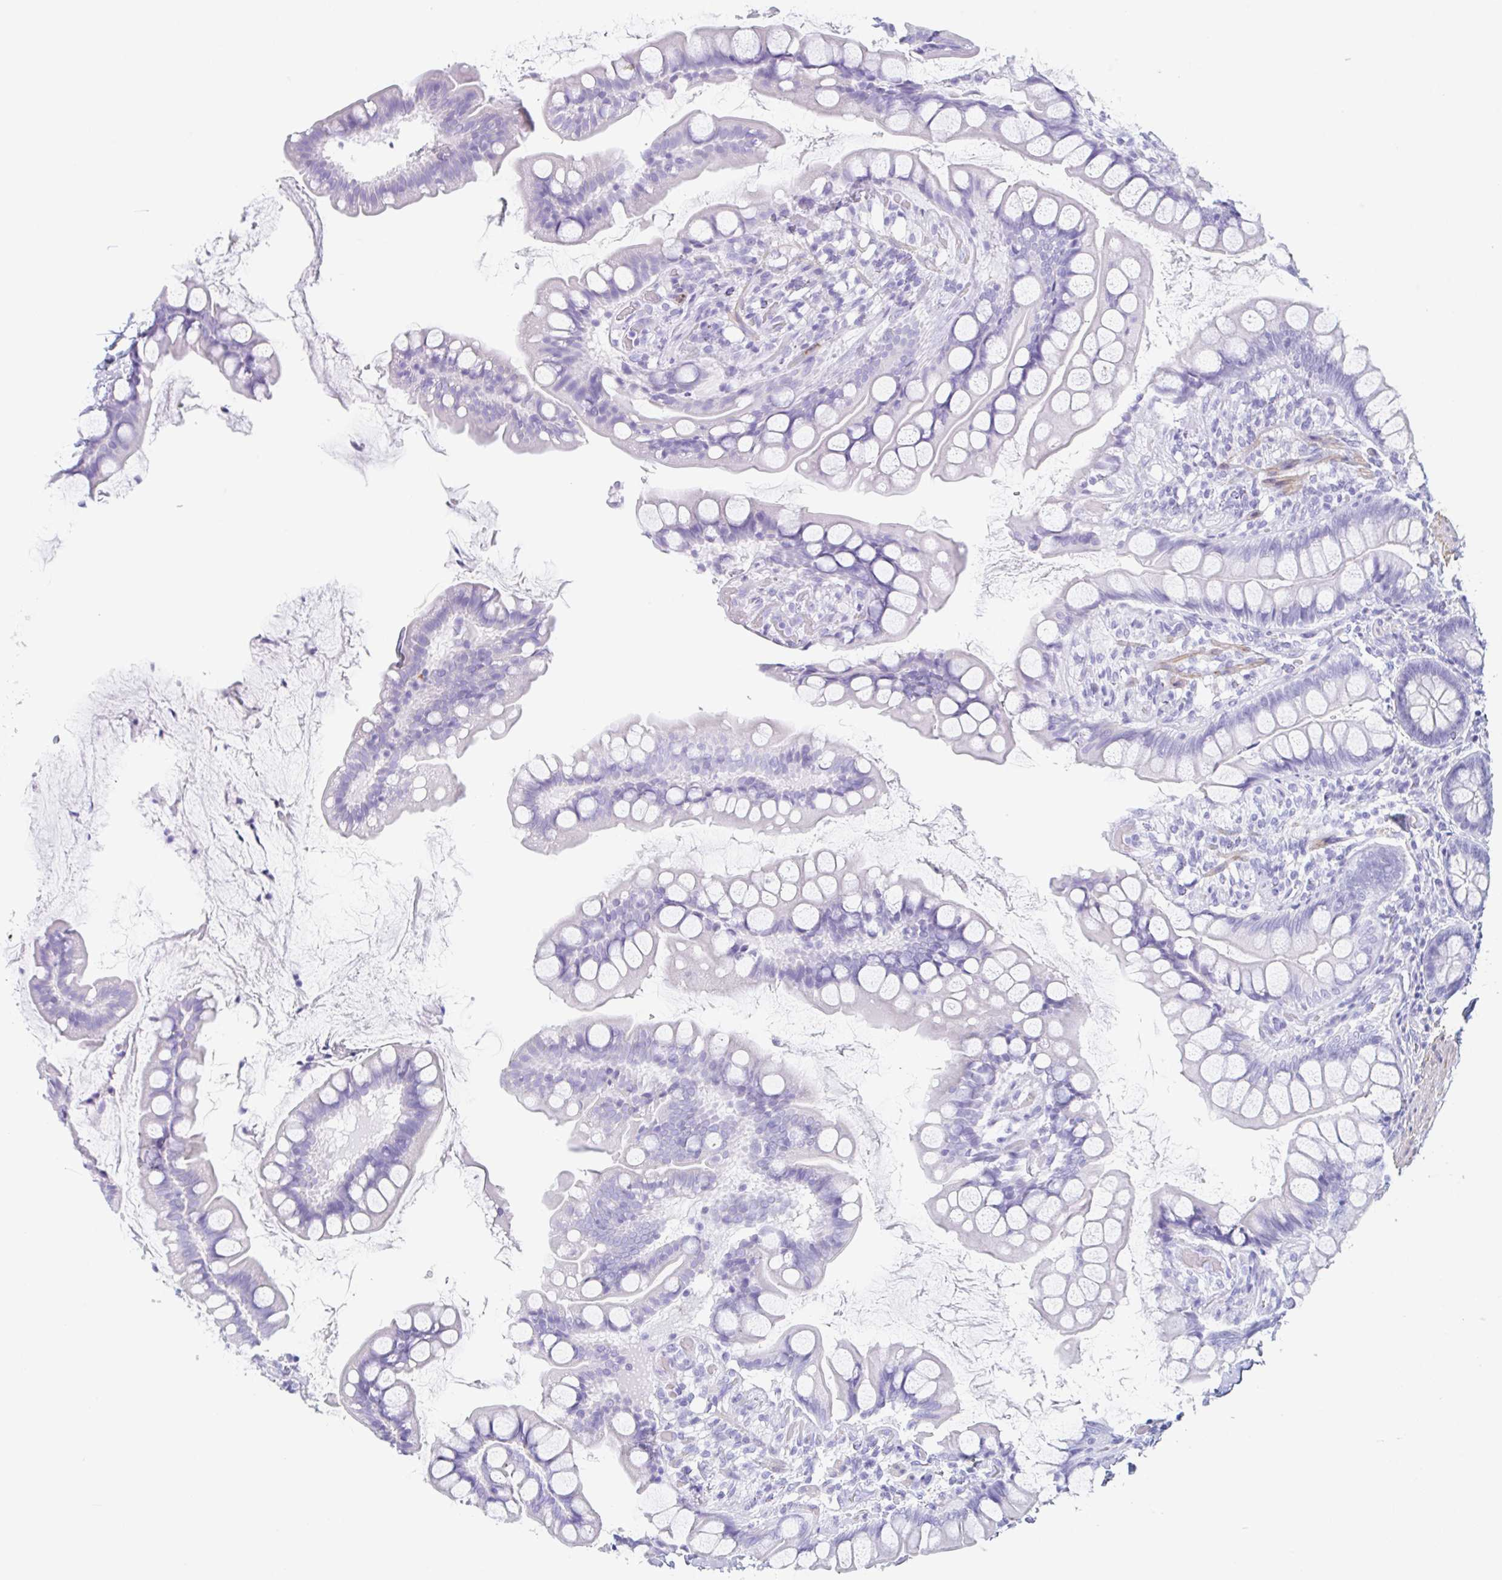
{"staining": {"intensity": "negative", "quantity": "none", "location": "none"}, "tissue": "small intestine", "cell_type": "Glandular cells", "image_type": "normal", "snomed": [{"axis": "morphology", "description": "Normal tissue, NOS"}, {"axis": "topography", "description": "Small intestine"}], "caption": "High power microscopy image of an immunohistochemistry photomicrograph of normal small intestine, revealing no significant expression in glandular cells. The staining was performed using DAB (3,3'-diaminobenzidine) to visualize the protein expression in brown, while the nuclei were stained in blue with hematoxylin (Magnification: 20x).", "gene": "TAS2R41", "patient": {"sex": "male", "age": 70}}